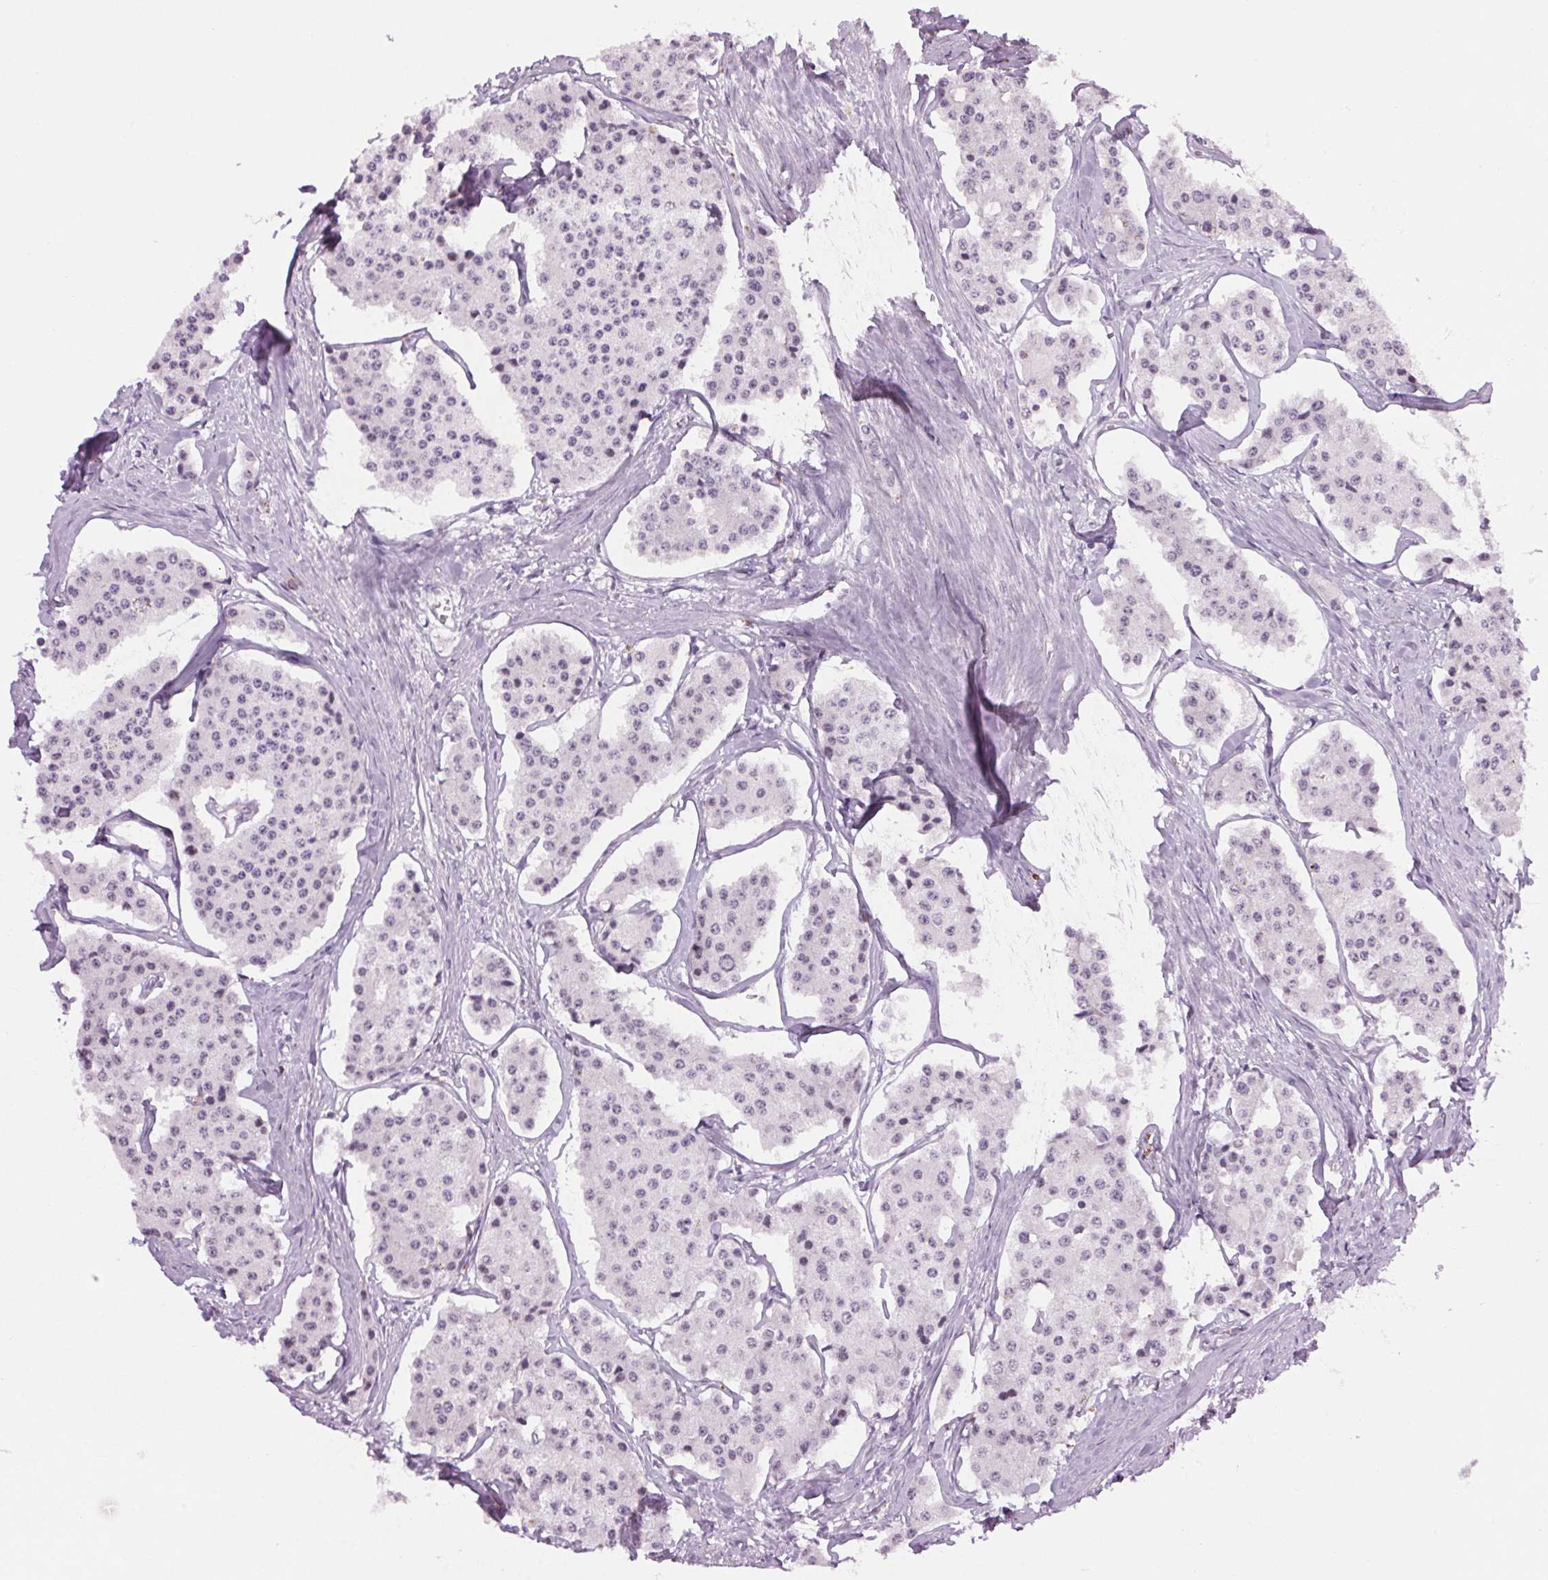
{"staining": {"intensity": "negative", "quantity": "none", "location": "none"}, "tissue": "carcinoid", "cell_type": "Tumor cells", "image_type": "cancer", "snomed": [{"axis": "morphology", "description": "Carcinoid, malignant, NOS"}, {"axis": "topography", "description": "Small intestine"}], "caption": "There is no significant staining in tumor cells of carcinoid. (Stains: DAB IHC with hematoxylin counter stain, Microscopy: brightfield microscopy at high magnification).", "gene": "MPO", "patient": {"sex": "female", "age": 65}}